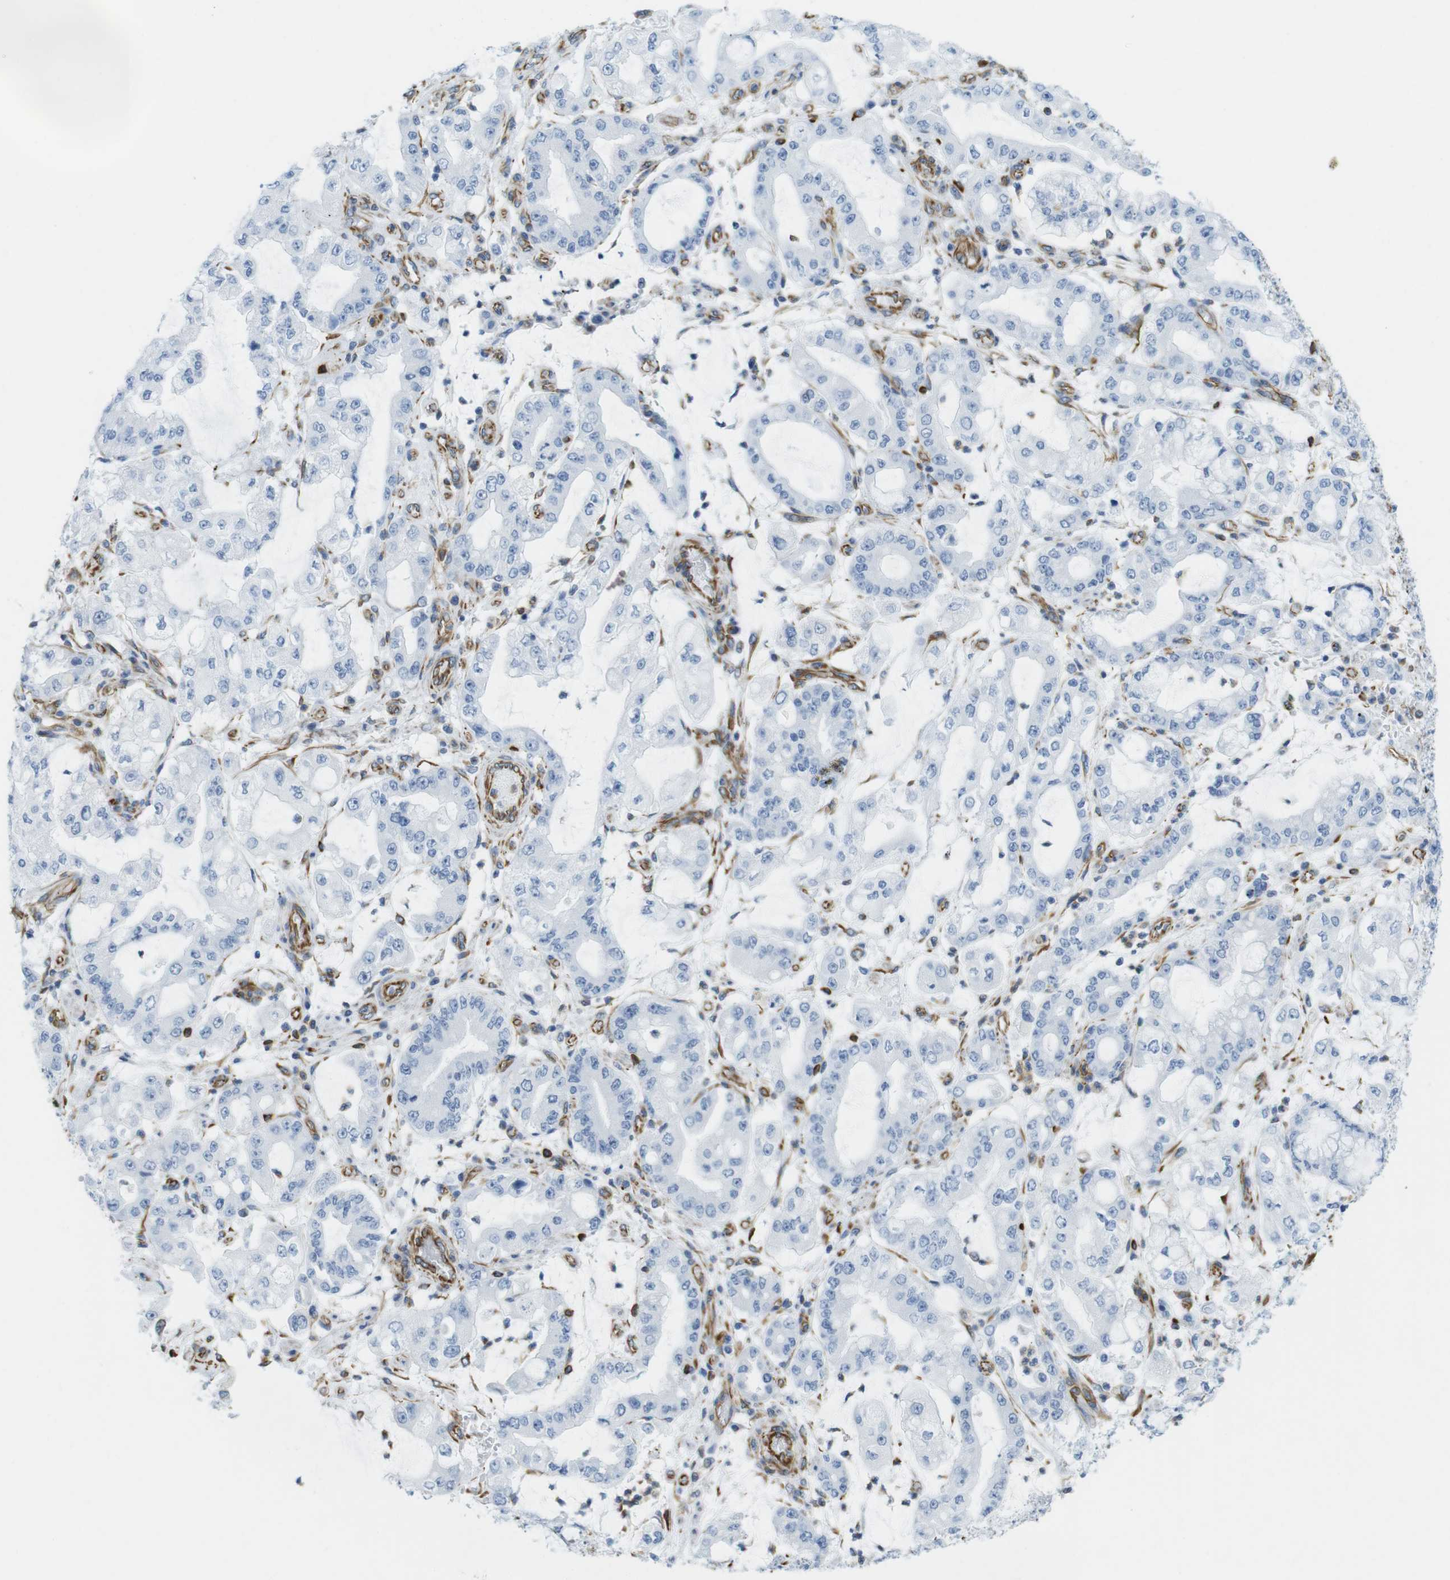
{"staining": {"intensity": "negative", "quantity": "none", "location": "none"}, "tissue": "stomach cancer", "cell_type": "Tumor cells", "image_type": "cancer", "snomed": [{"axis": "morphology", "description": "Adenocarcinoma, NOS"}, {"axis": "topography", "description": "Stomach"}], "caption": "This is a image of IHC staining of stomach cancer (adenocarcinoma), which shows no staining in tumor cells.", "gene": "MS4A10", "patient": {"sex": "male", "age": 76}}